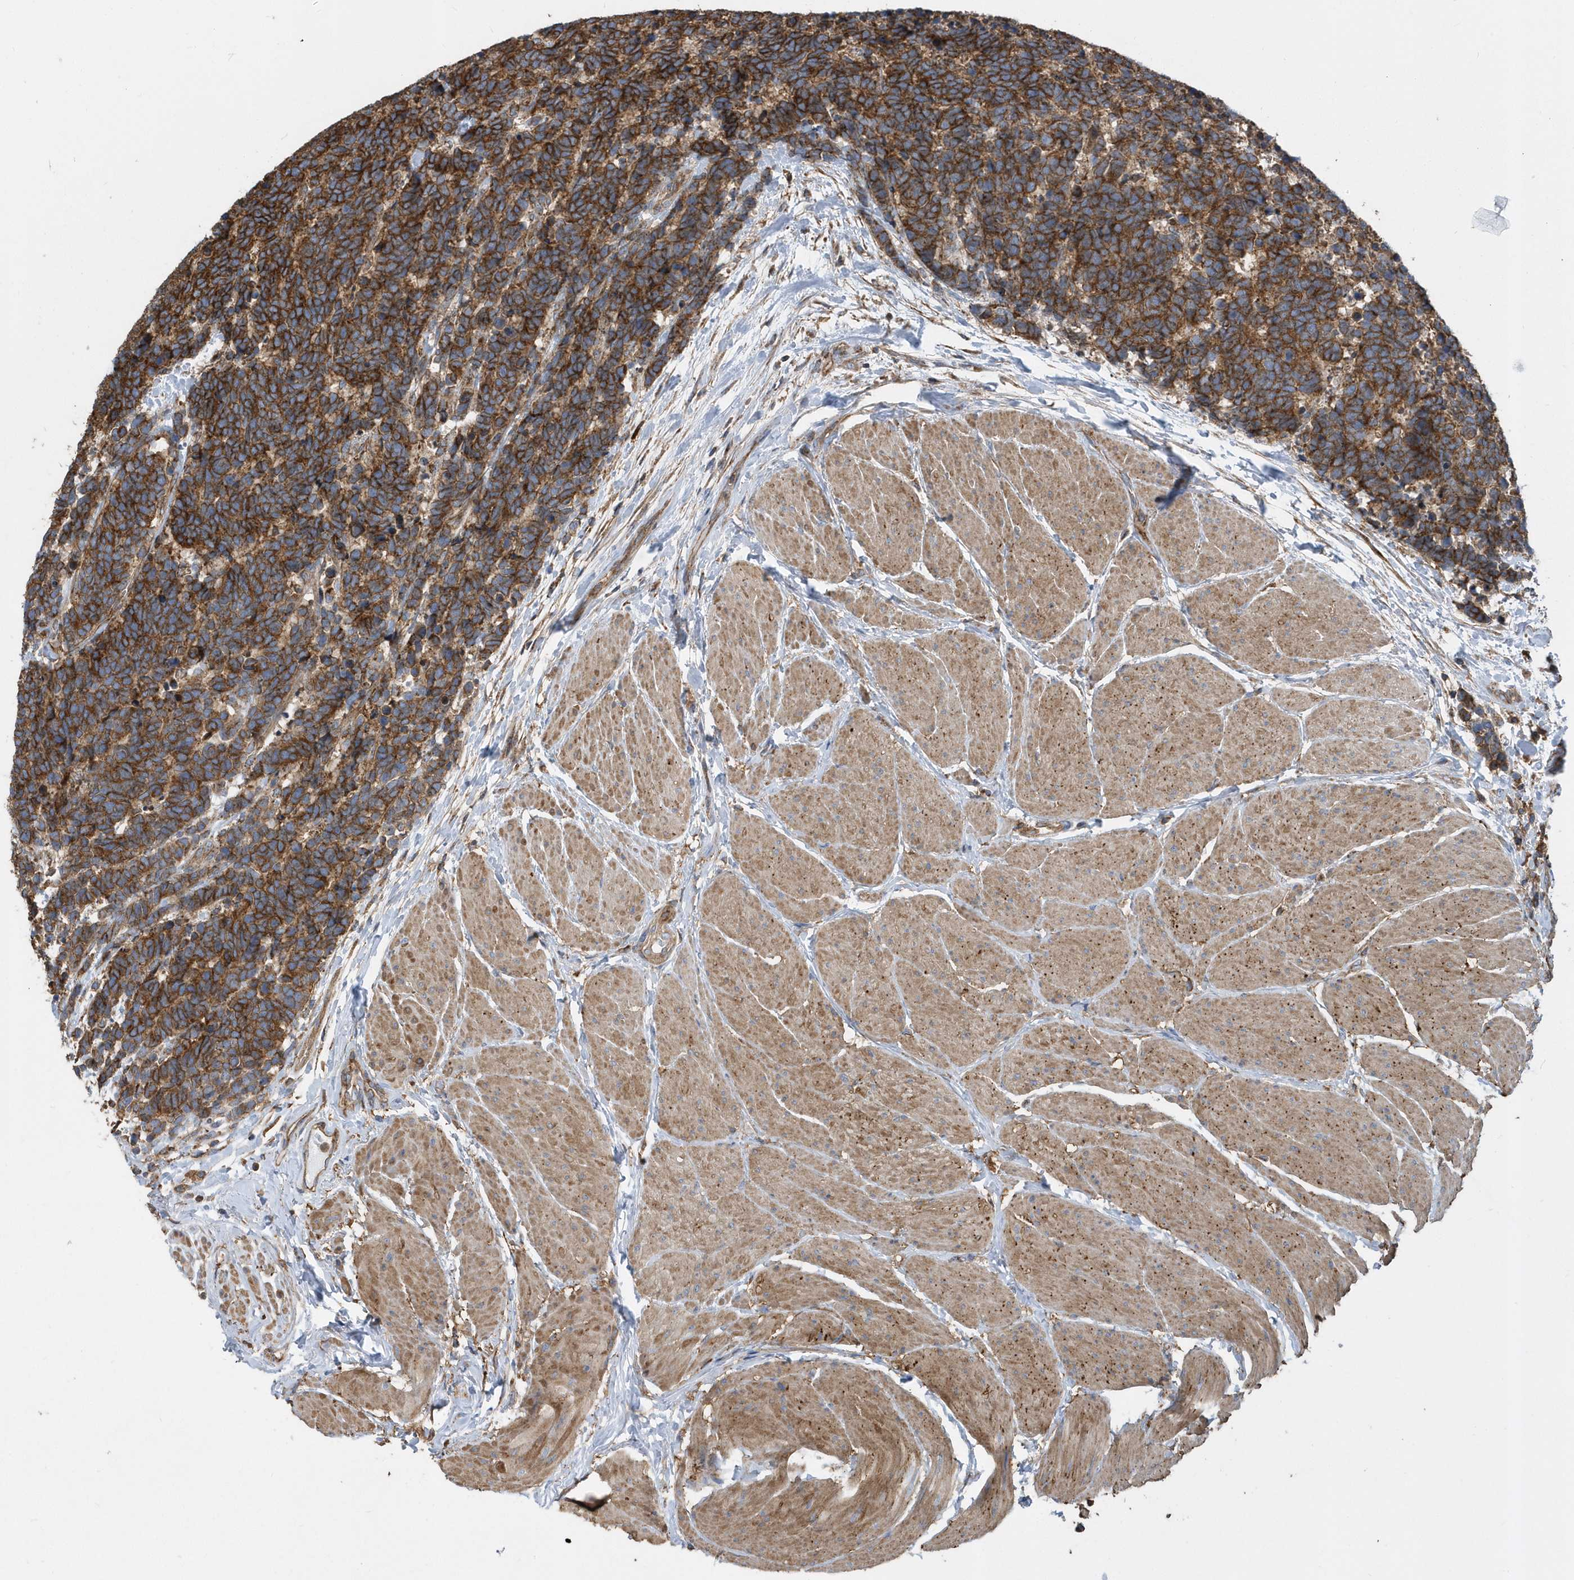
{"staining": {"intensity": "strong", "quantity": ">75%", "location": "cytoplasmic/membranous"}, "tissue": "carcinoid", "cell_type": "Tumor cells", "image_type": "cancer", "snomed": [{"axis": "morphology", "description": "Carcinoma, NOS"}, {"axis": "morphology", "description": "Carcinoid, malignant, NOS"}, {"axis": "topography", "description": "Urinary bladder"}], "caption": "Protein staining of carcinoid tissue displays strong cytoplasmic/membranous expression in approximately >75% of tumor cells.", "gene": "TRAIP", "patient": {"sex": "male", "age": 57}}